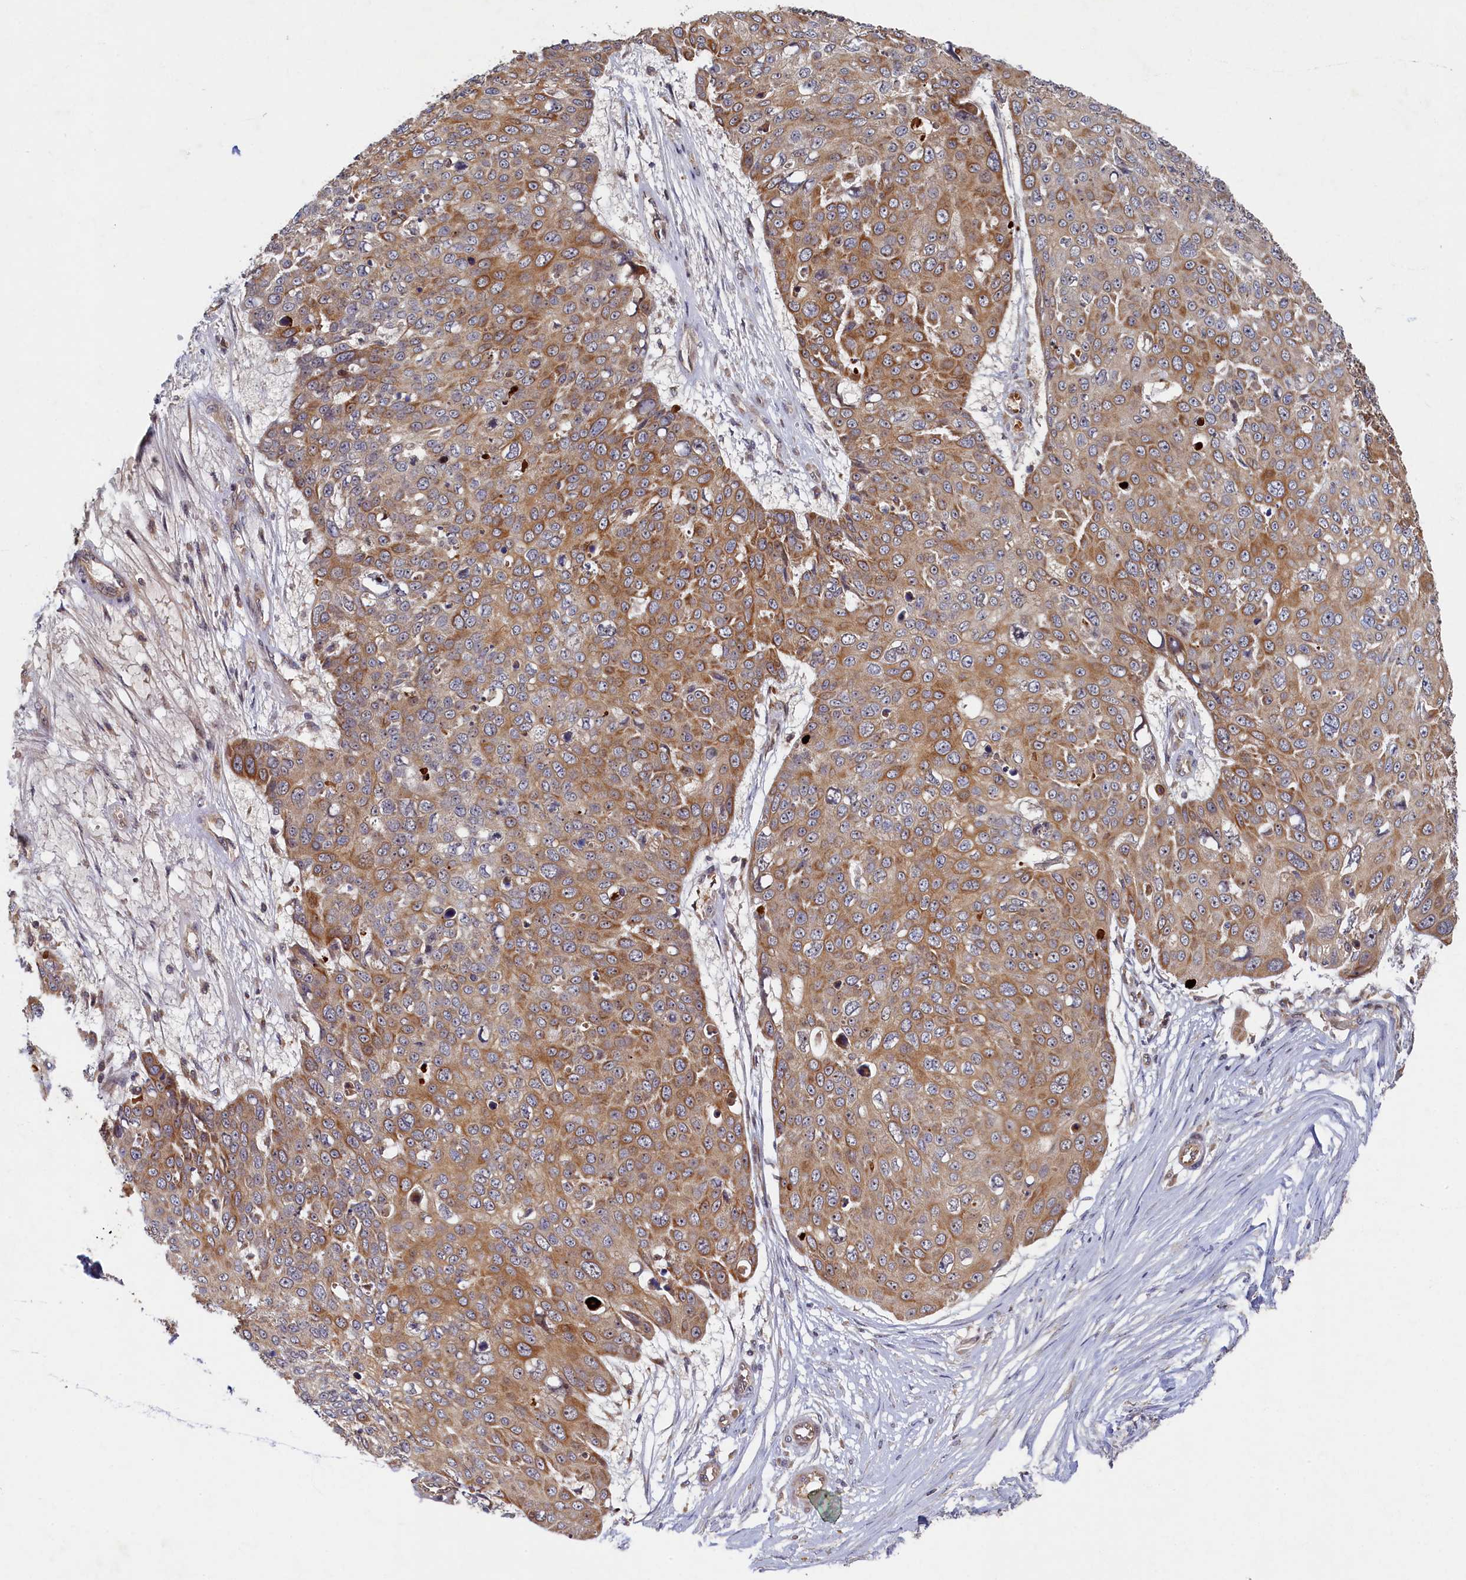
{"staining": {"intensity": "moderate", "quantity": ">75%", "location": "cytoplasmic/membranous"}, "tissue": "skin cancer", "cell_type": "Tumor cells", "image_type": "cancer", "snomed": [{"axis": "morphology", "description": "Squamous cell carcinoma, NOS"}, {"axis": "topography", "description": "Skin"}], "caption": "High-power microscopy captured an immunohistochemistry (IHC) micrograph of squamous cell carcinoma (skin), revealing moderate cytoplasmic/membranous staining in approximately >75% of tumor cells.", "gene": "CEP20", "patient": {"sex": "male", "age": 71}}